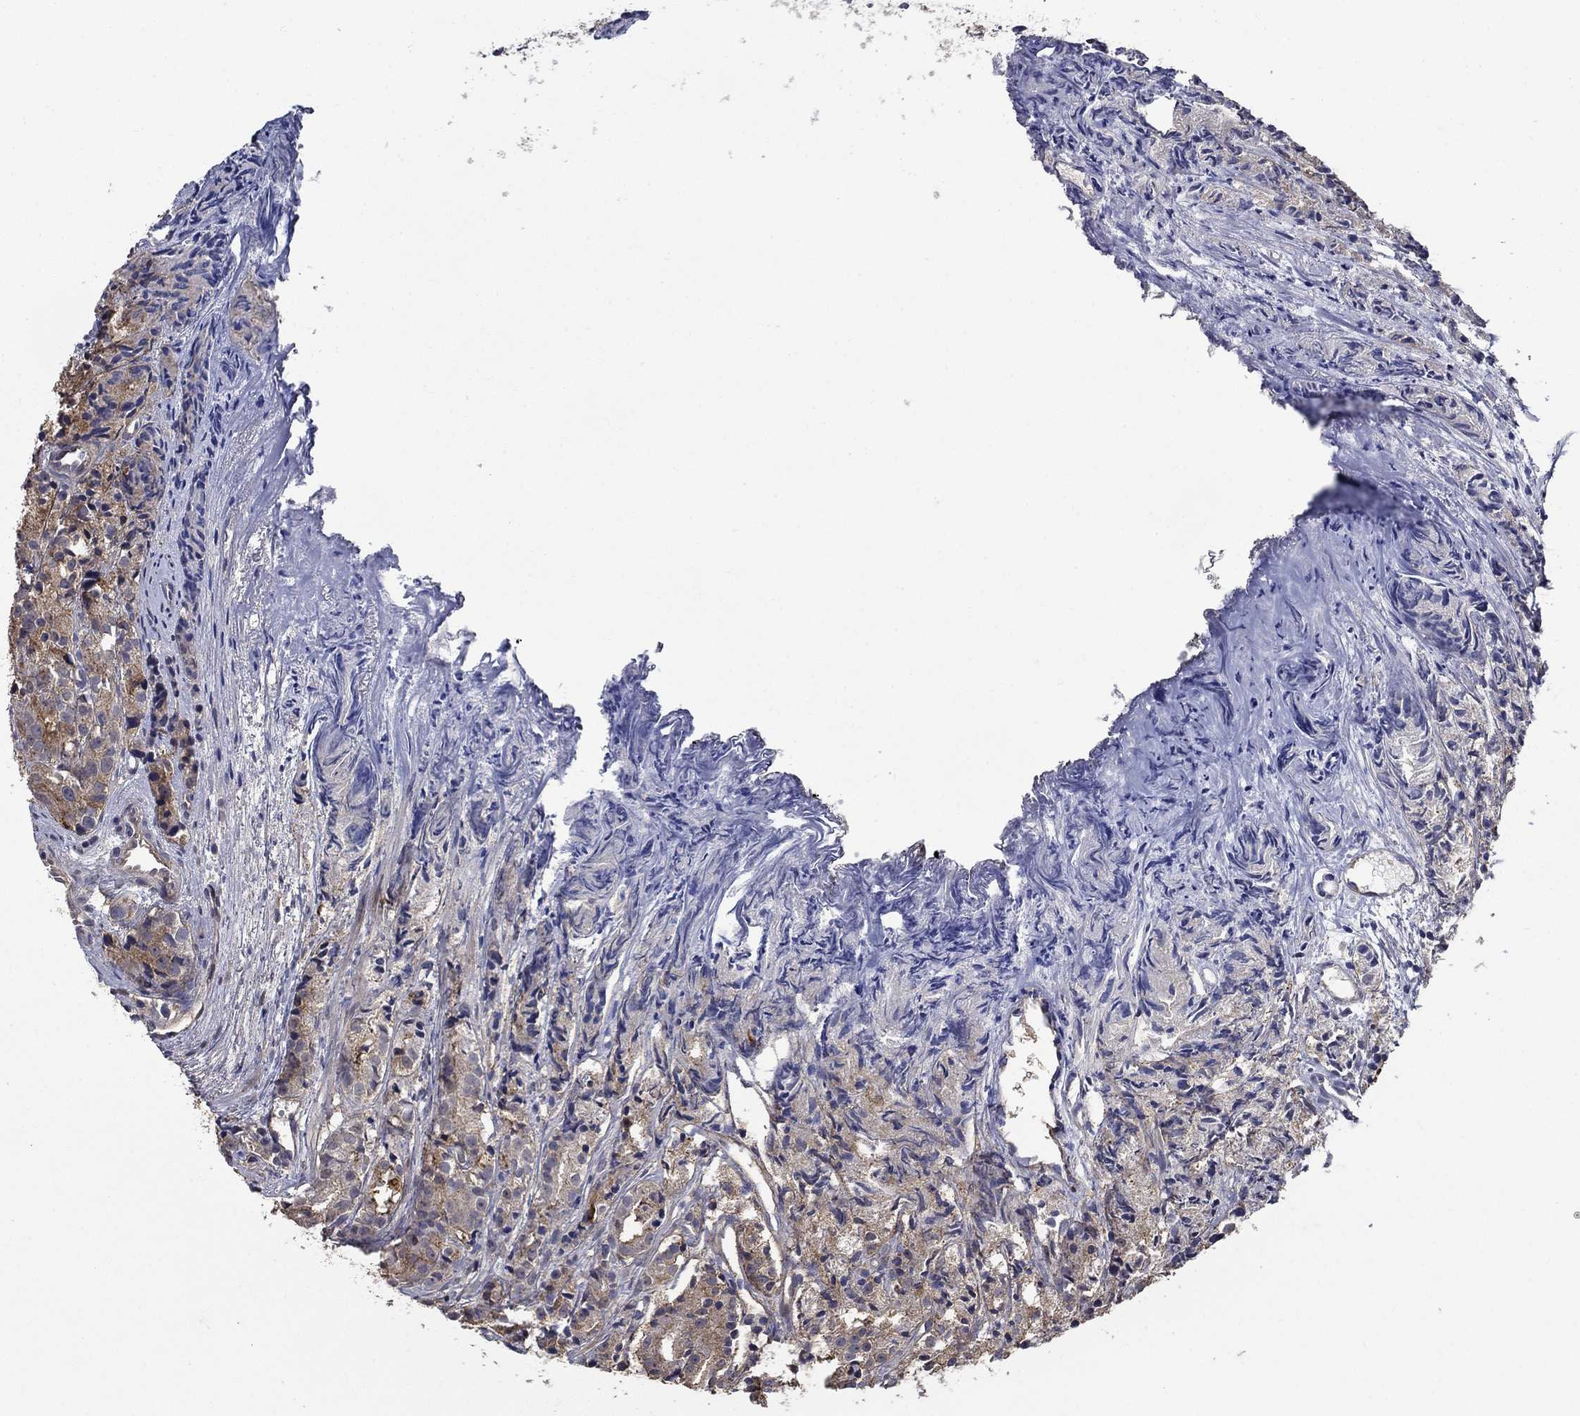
{"staining": {"intensity": "moderate", "quantity": "<25%", "location": "cytoplasmic/membranous"}, "tissue": "prostate cancer", "cell_type": "Tumor cells", "image_type": "cancer", "snomed": [{"axis": "morphology", "description": "Adenocarcinoma, Medium grade"}, {"axis": "topography", "description": "Prostate"}], "caption": "The image reveals immunohistochemical staining of prostate cancer (adenocarcinoma (medium-grade)). There is moderate cytoplasmic/membranous positivity is identified in about <25% of tumor cells.", "gene": "DVL1", "patient": {"sex": "male", "age": 74}}